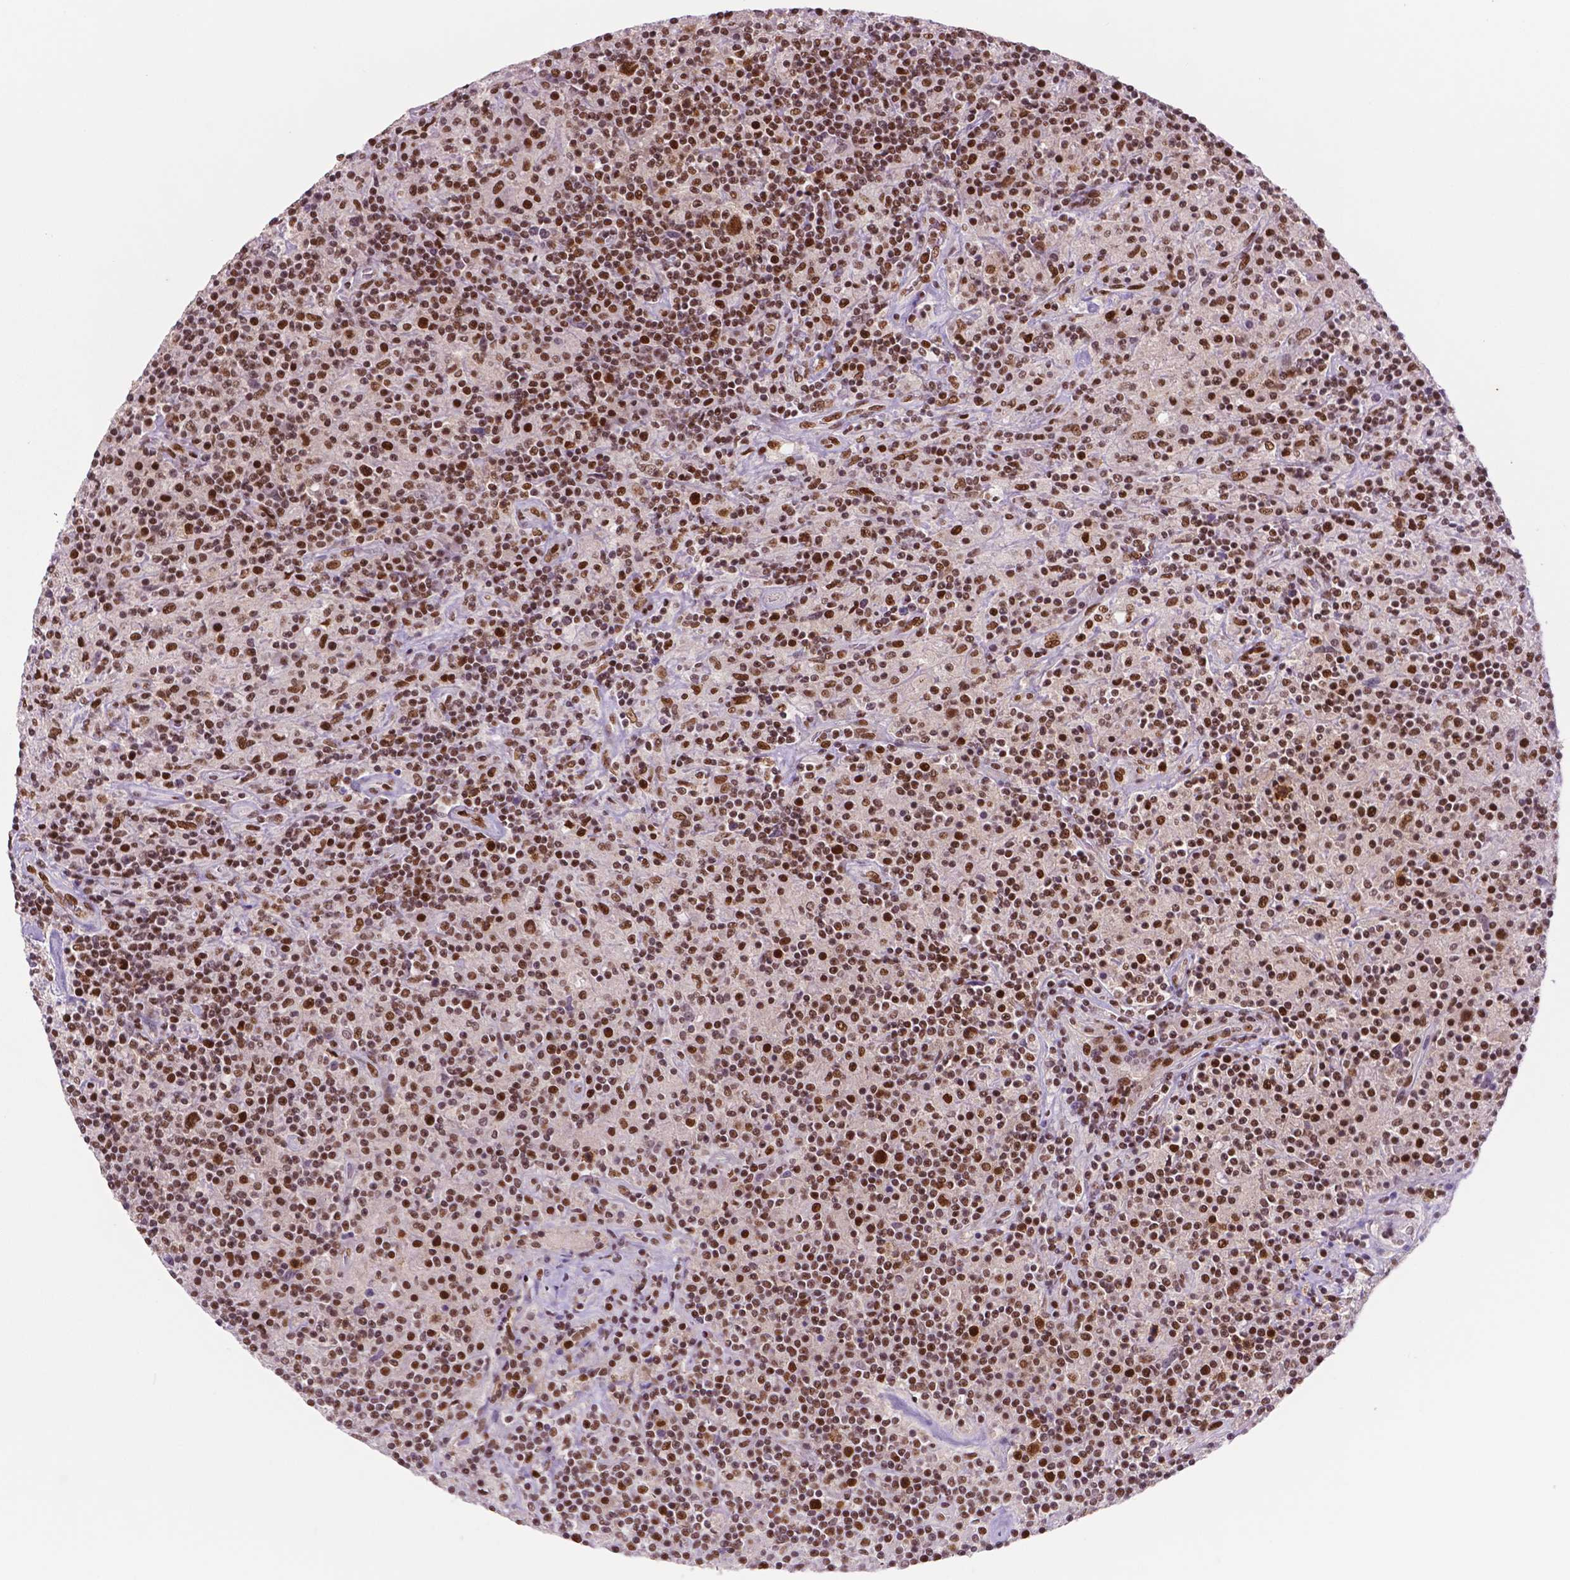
{"staining": {"intensity": "moderate", "quantity": ">75%", "location": "nuclear"}, "tissue": "lymphoma", "cell_type": "Tumor cells", "image_type": "cancer", "snomed": [{"axis": "morphology", "description": "Hodgkin's disease, NOS"}, {"axis": "topography", "description": "Lymph node"}], "caption": "Tumor cells reveal moderate nuclear expression in approximately >75% of cells in Hodgkin's disease.", "gene": "MLH1", "patient": {"sex": "male", "age": 70}}